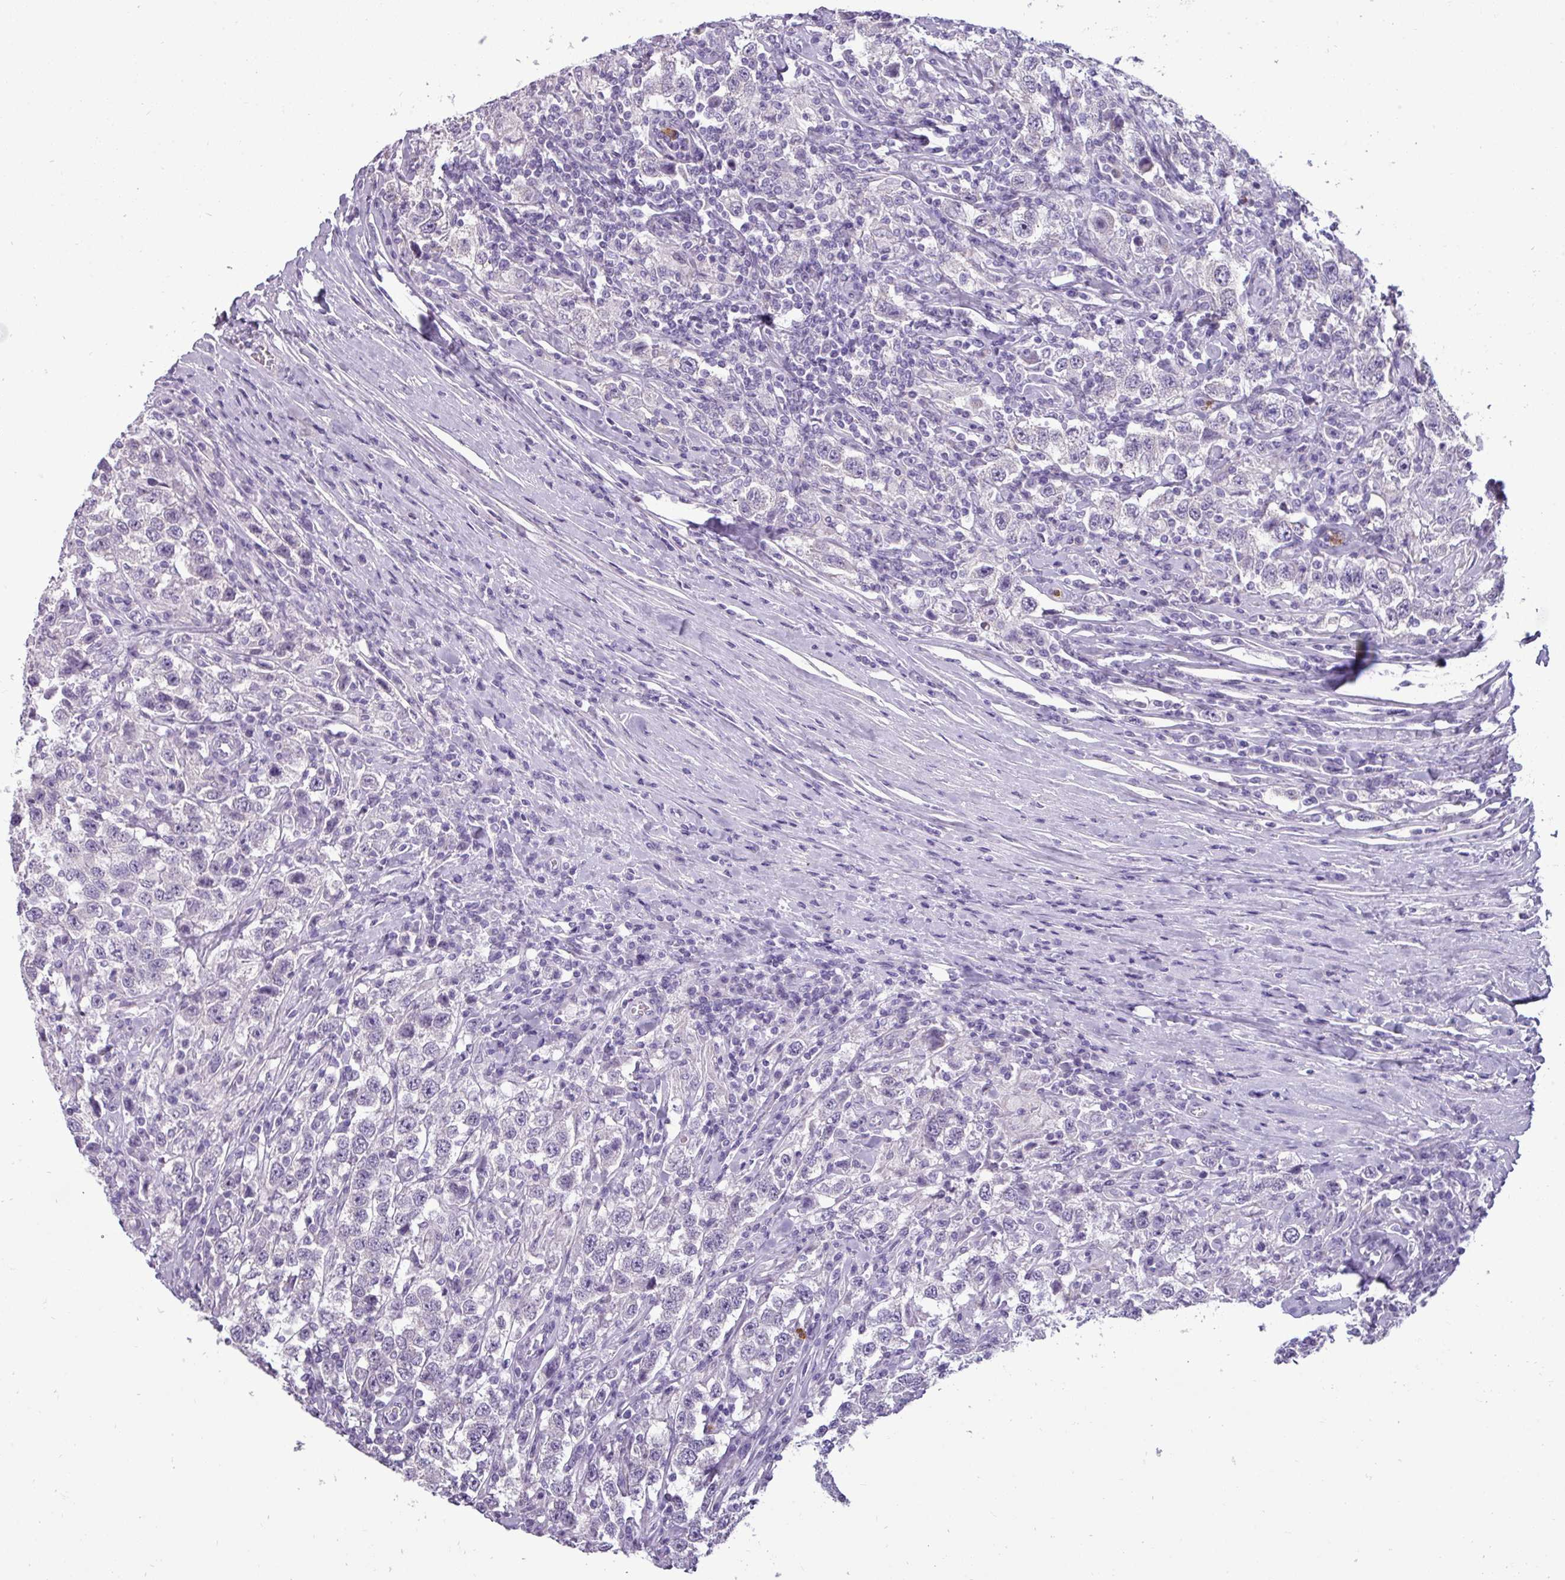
{"staining": {"intensity": "negative", "quantity": "none", "location": "none"}, "tissue": "testis cancer", "cell_type": "Tumor cells", "image_type": "cancer", "snomed": [{"axis": "morphology", "description": "Seminoma, NOS"}, {"axis": "topography", "description": "Testis"}], "caption": "IHC image of testis cancer stained for a protein (brown), which exhibits no staining in tumor cells.", "gene": "TRIM39", "patient": {"sex": "male", "age": 41}}